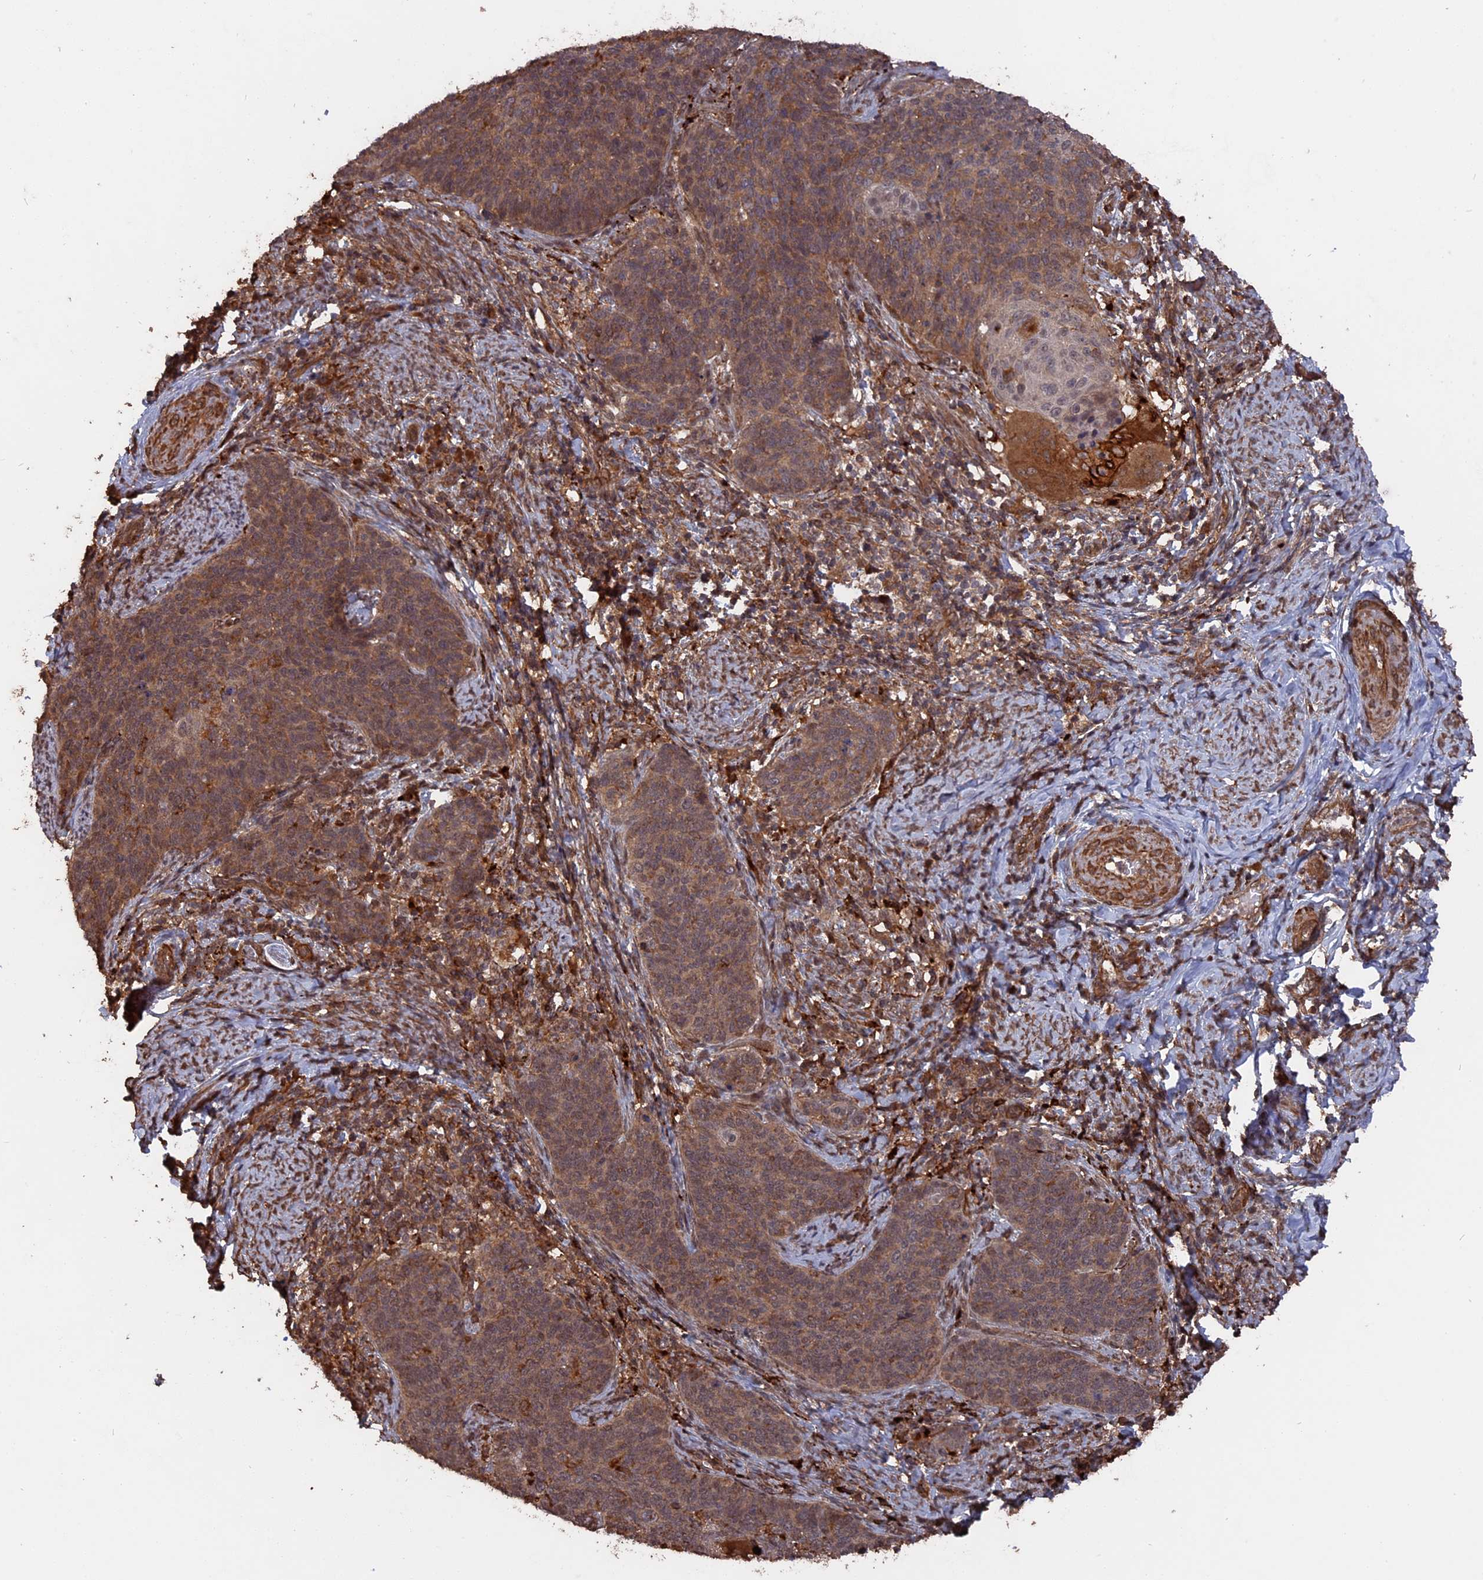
{"staining": {"intensity": "moderate", "quantity": ">75%", "location": "cytoplasmic/membranous"}, "tissue": "cervical cancer", "cell_type": "Tumor cells", "image_type": "cancer", "snomed": [{"axis": "morphology", "description": "Normal tissue, NOS"}, {"axis": "morphology", "description": "Squamous cell carcinoma, NOS"}, {"axis": "topography", "description": "Cervix"}], "caption": "Cervical cancer (squamous cell carcinoma) stained for a protein (brown) exhibits moderate cytoplasmic/membranous positive positivity in approximately >75% of tumor cells.", "gene": "TELO2", "patient": {"sex": "female", "age": 39}}